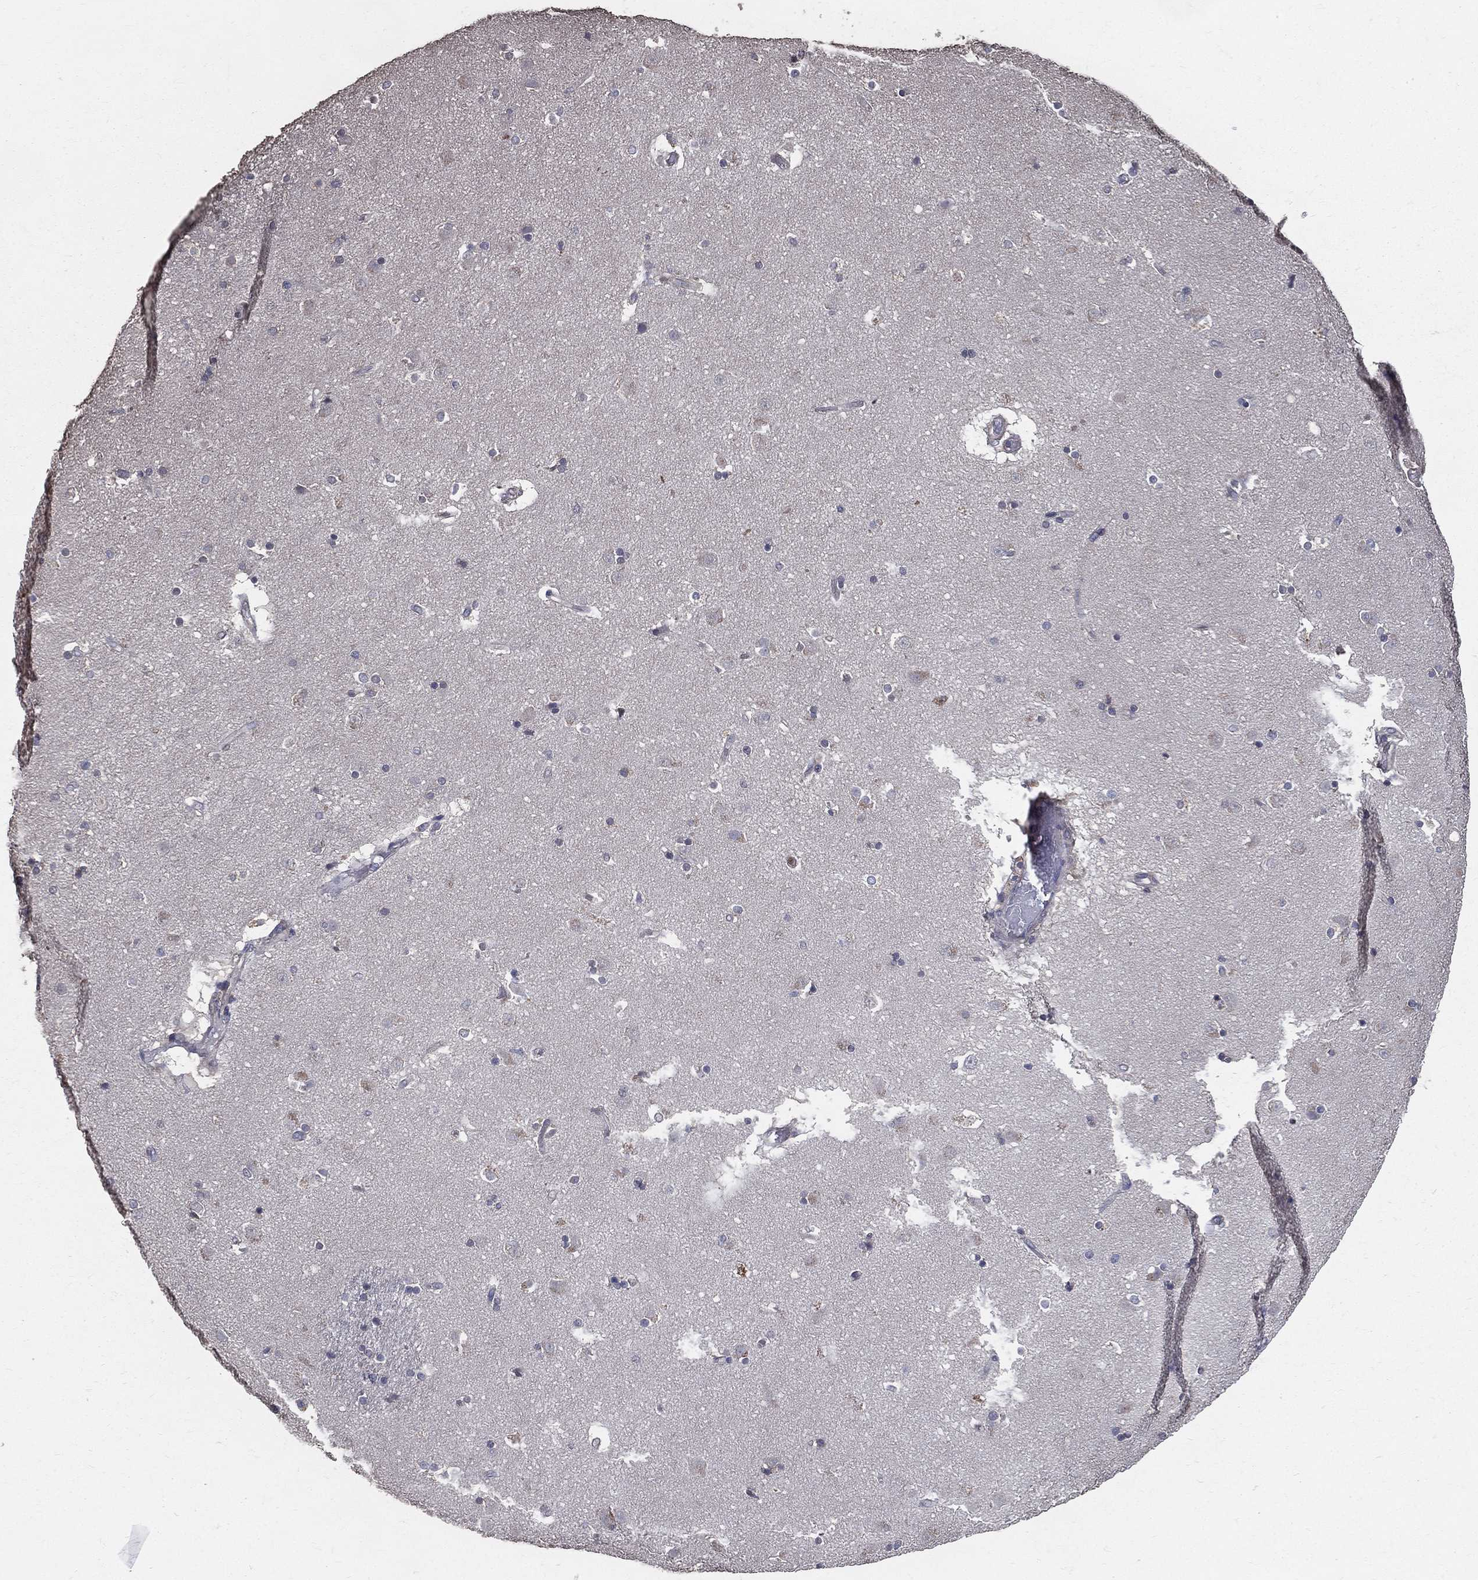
{"staining": {"intensity": "negative", "quantity": "none", "location": "none"}, "tissue": "caudate", "cell_type": "Glial cells", "image_type": "normal", "snomed": [{"axis": "morphology", "description": "Normal tissue, NOS"}, {"axis": "topography", "description": "Lateral ventricle wall"}], "caption": "The photomicrograph exhibits no staining of glial cells in benign caudate. (Stains: DAB (3,3'-diaminobenzidine) immunohistochemistry with hematoxylin counter stain, Microscopy: brightfield microscopy at high magnification).", "gene": "SERPINB2", "patient": {"sex": "male", "age": 51}}